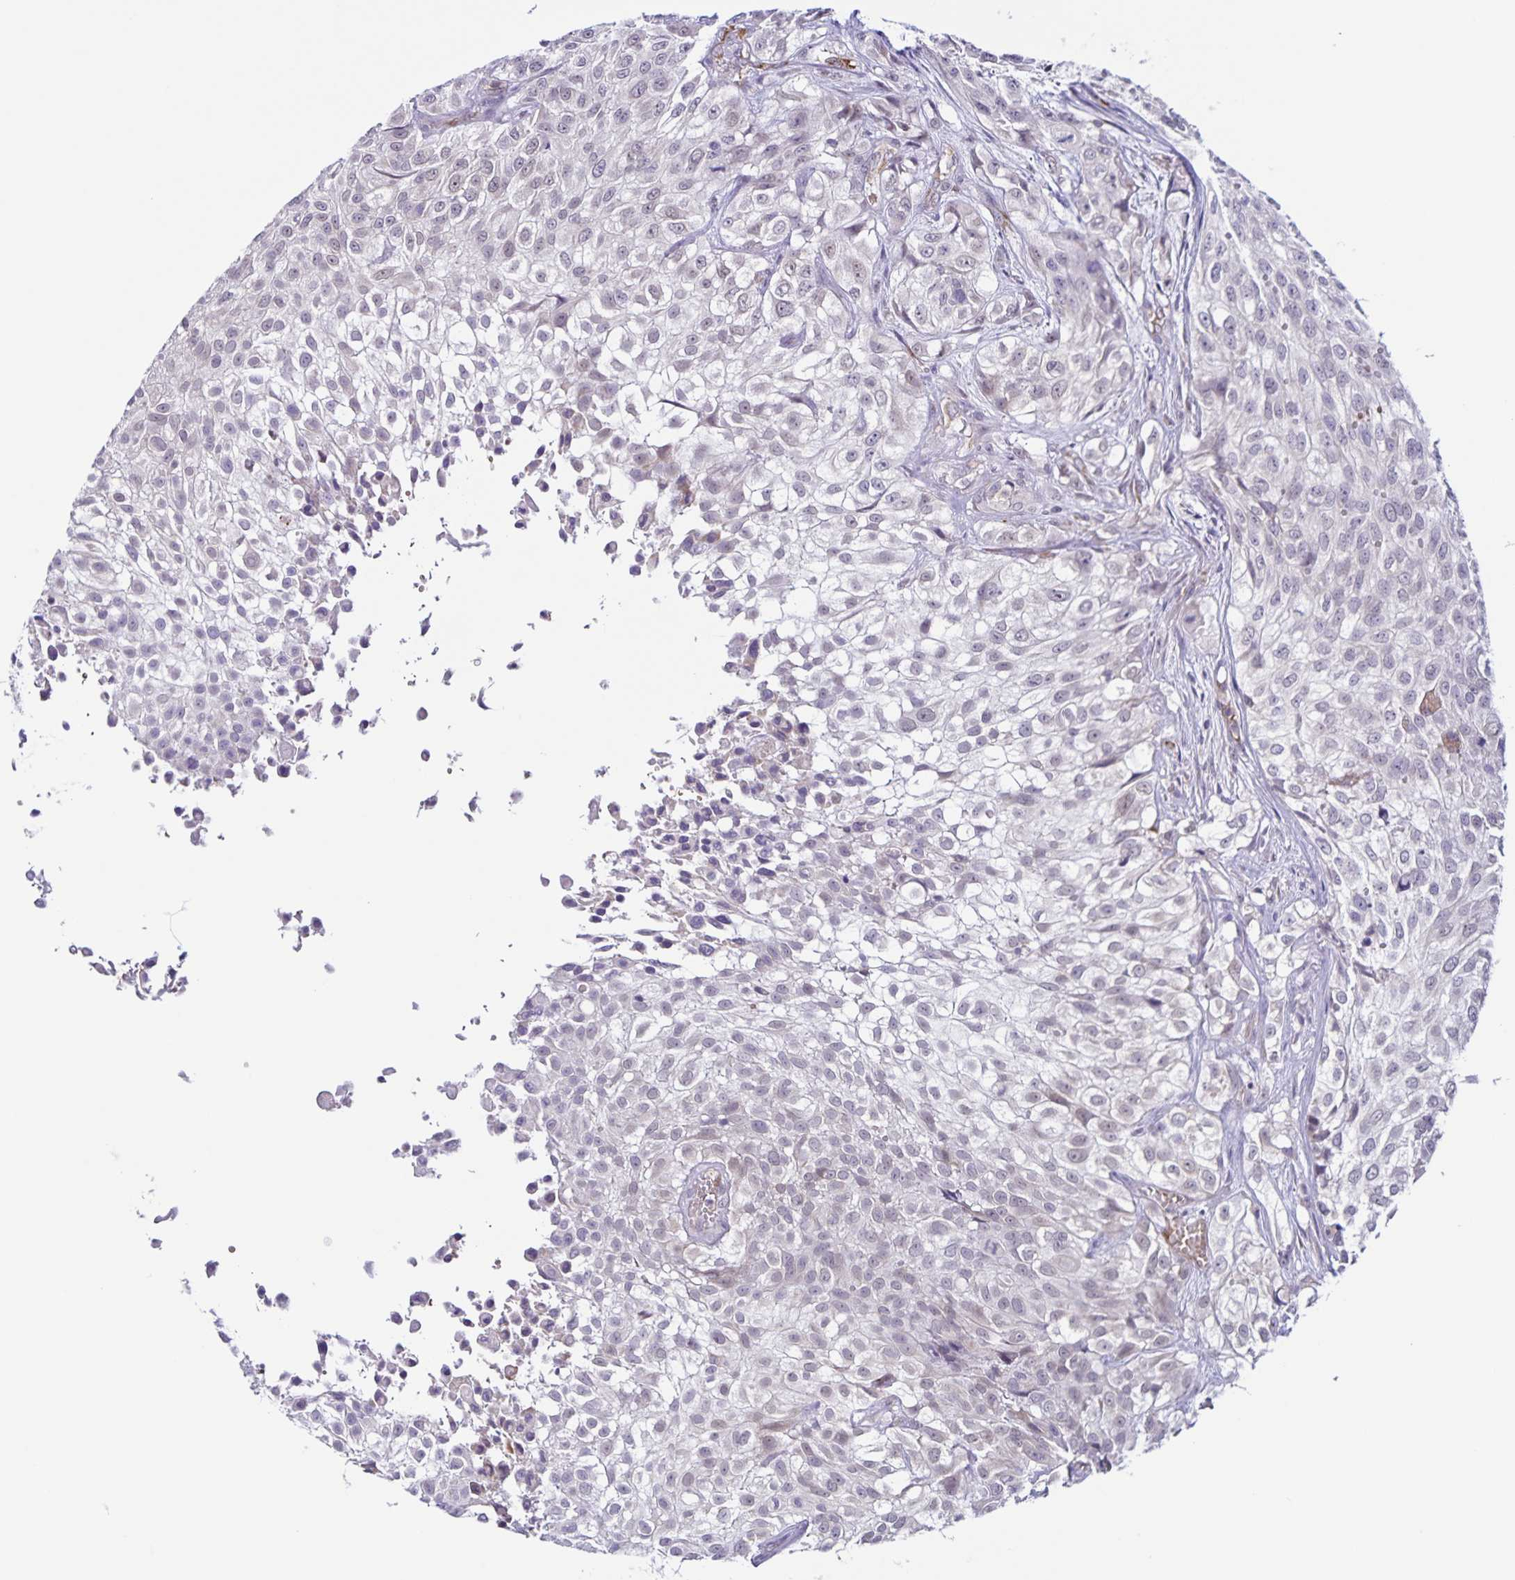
{"staining": {"intensity": "negative", "quantity": "none", "location": "none"}, "tissue": "urothelial cancer", "cell_type": "Tumor cells", "image_type": "cancer", "snomed": [{"axis": "morphology", "description": "Urothelial carcinoma, High grade"}, {"axis": "topography", "description": "Urinary bladder"}], "caption": "IHC histopathology image of neoplastic tissue: human urothelial cancer stained with DAB shows no significant protein positivity in tumor cells.", "gene": "STPG4", "patient": {"sex": "male", "age": 56}}